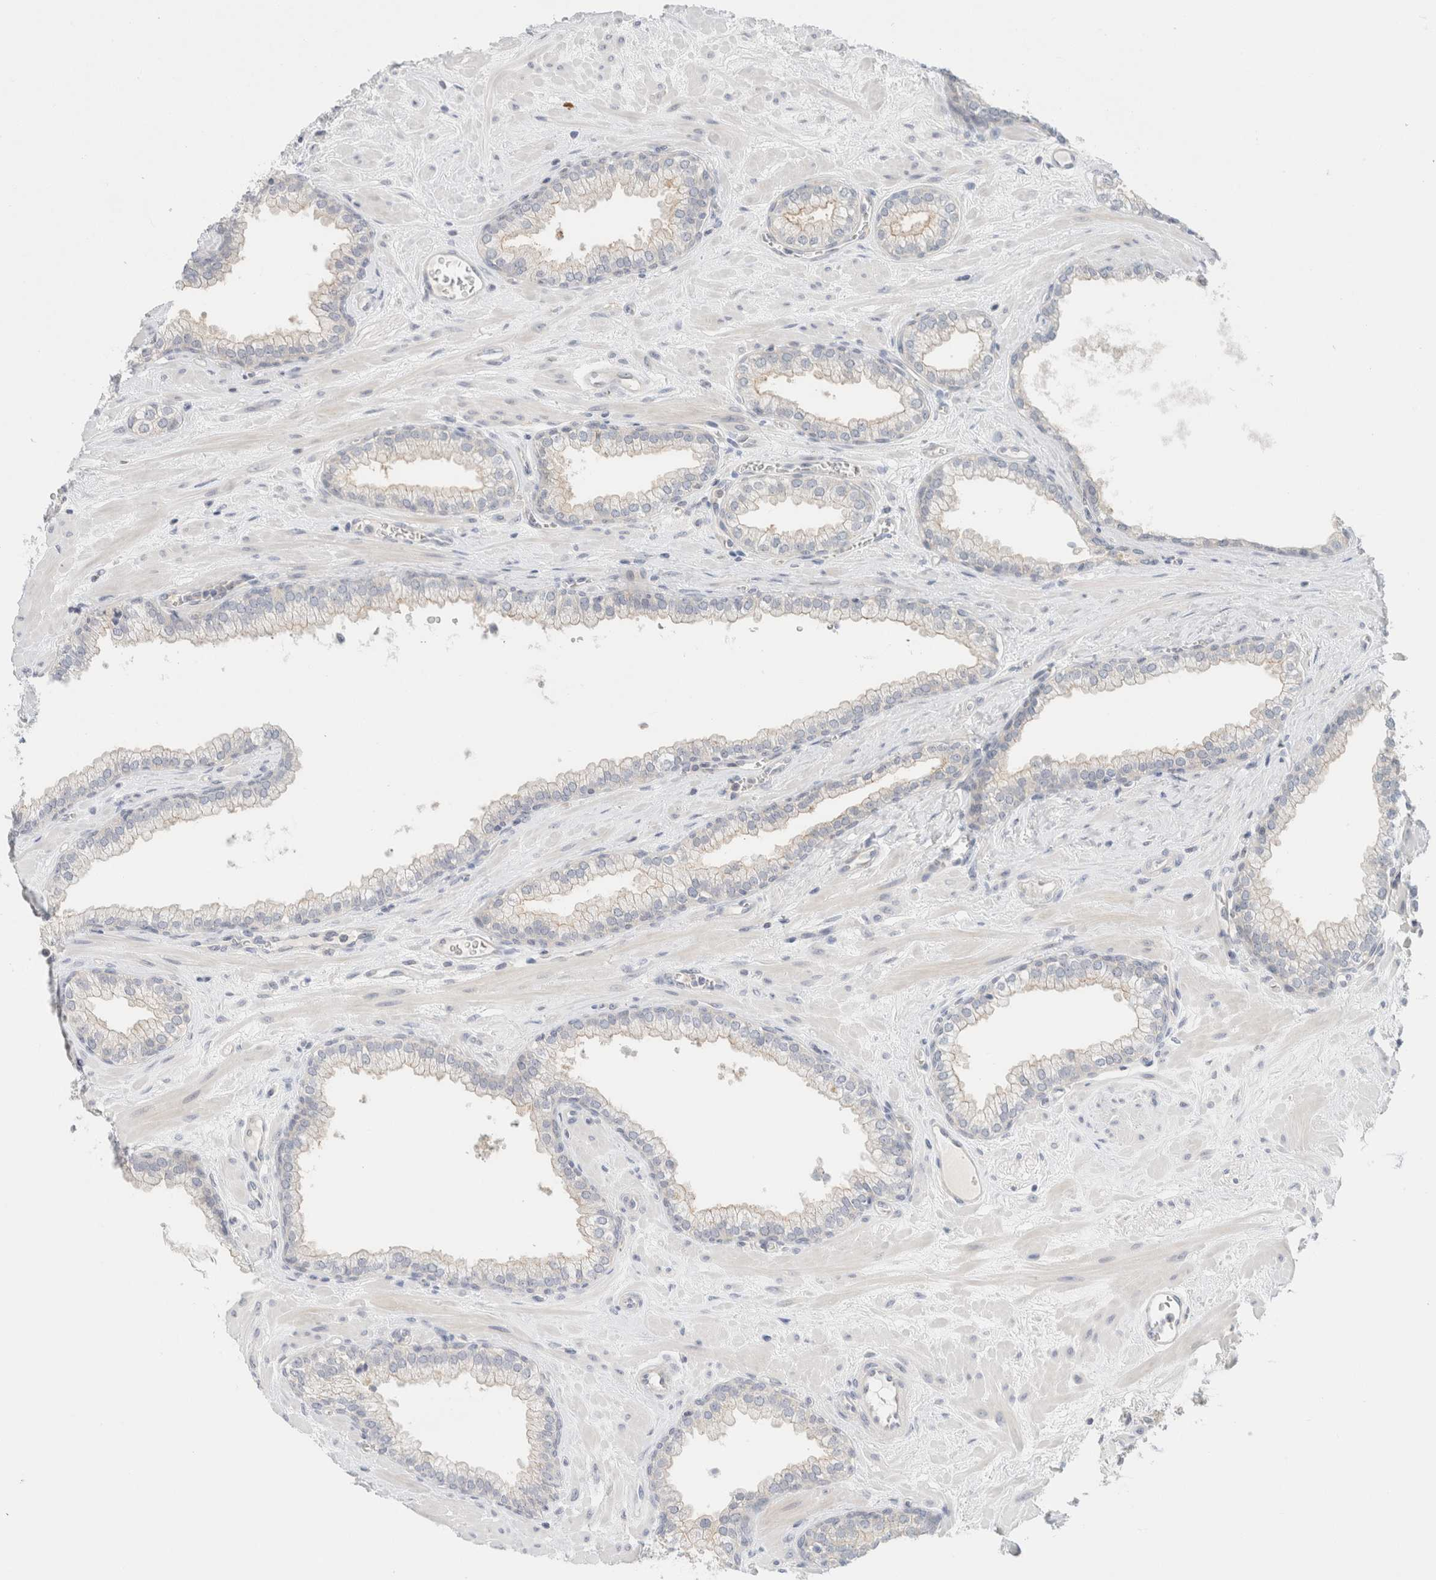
{"staining": {"intensity": "weak", "quantity": "<25%", "location": "cytoplasmic/membranous"}, "tissue": "prostate", "cell_type": "Glandular cells", "image_type": "normal", "snomed": [{"axis": "morphology", "description": "Normal tissue, NOS"}, {"axis": "morphology", "description": "Urothelial carcinoma, Low grade"}, {"axis": "topography", "description": "Urinary bladder"}, {"axis": "topography", "description": "Prostate"}], "caption": "The immunohistochemistry (IHC) photomicrograph has no significant positivity in glandular cells of prostate.", "gene": "SDR16C5", "patient": {"sex": "male", "age": 60}}